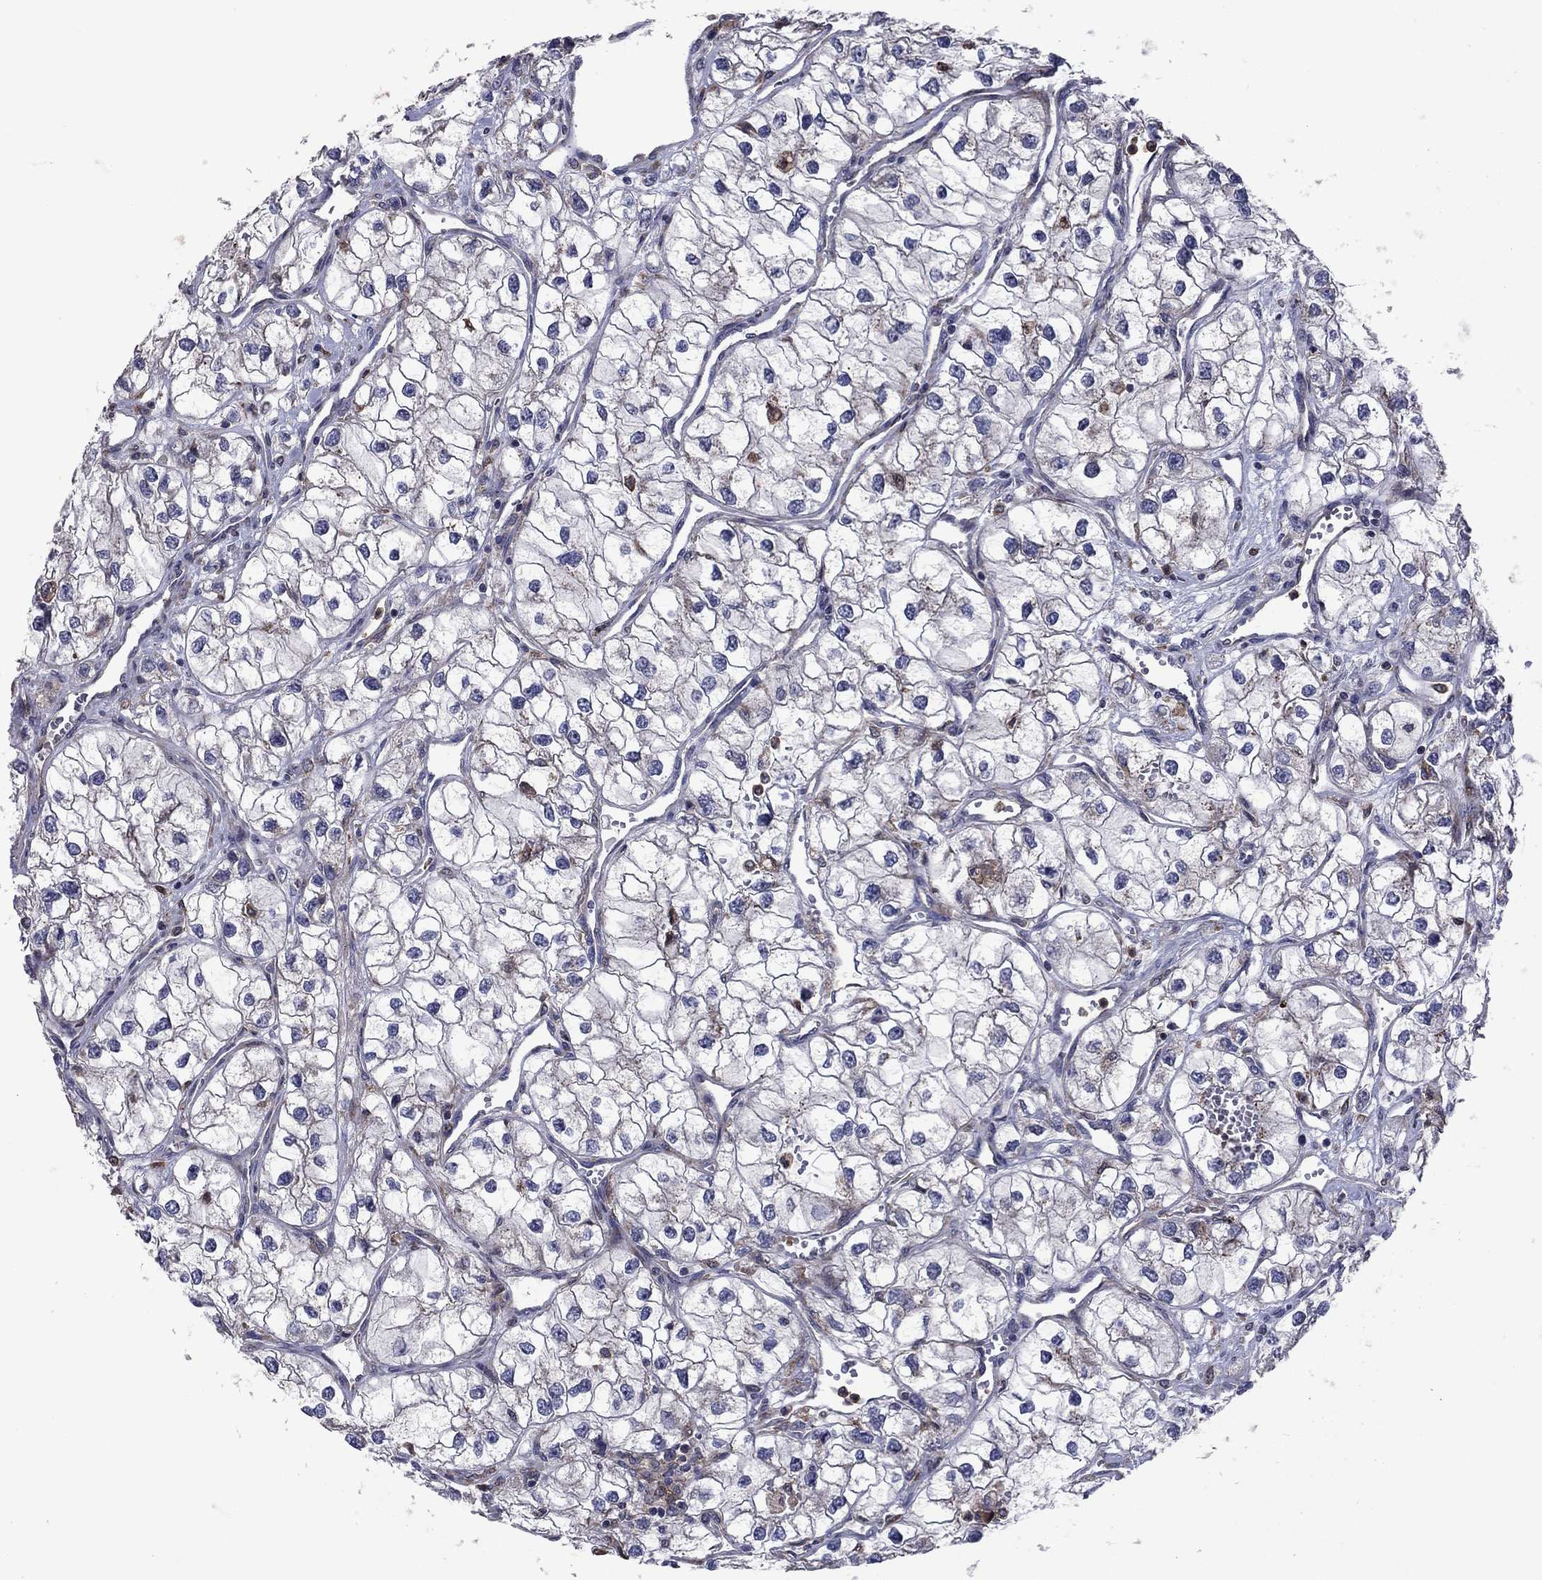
{"staining": {"intensity": "negative", "quantity": "none", "location": "none"}, "tissue": "renal cancer", "cell_type": "Tumor cells", "image_type": "cancer", "snomed": [{"axis": "morphology", "description": "Adenocarcinoma, NOS"}, {"axis": "topography", "description": "Kidney"}], "caption": "Histopathology image shows no significant protein staining in tumor cells of renal cancer (adenocarcinoma).", "gene": "MEA1", "patient": {"sex": "male", "age": 59}}